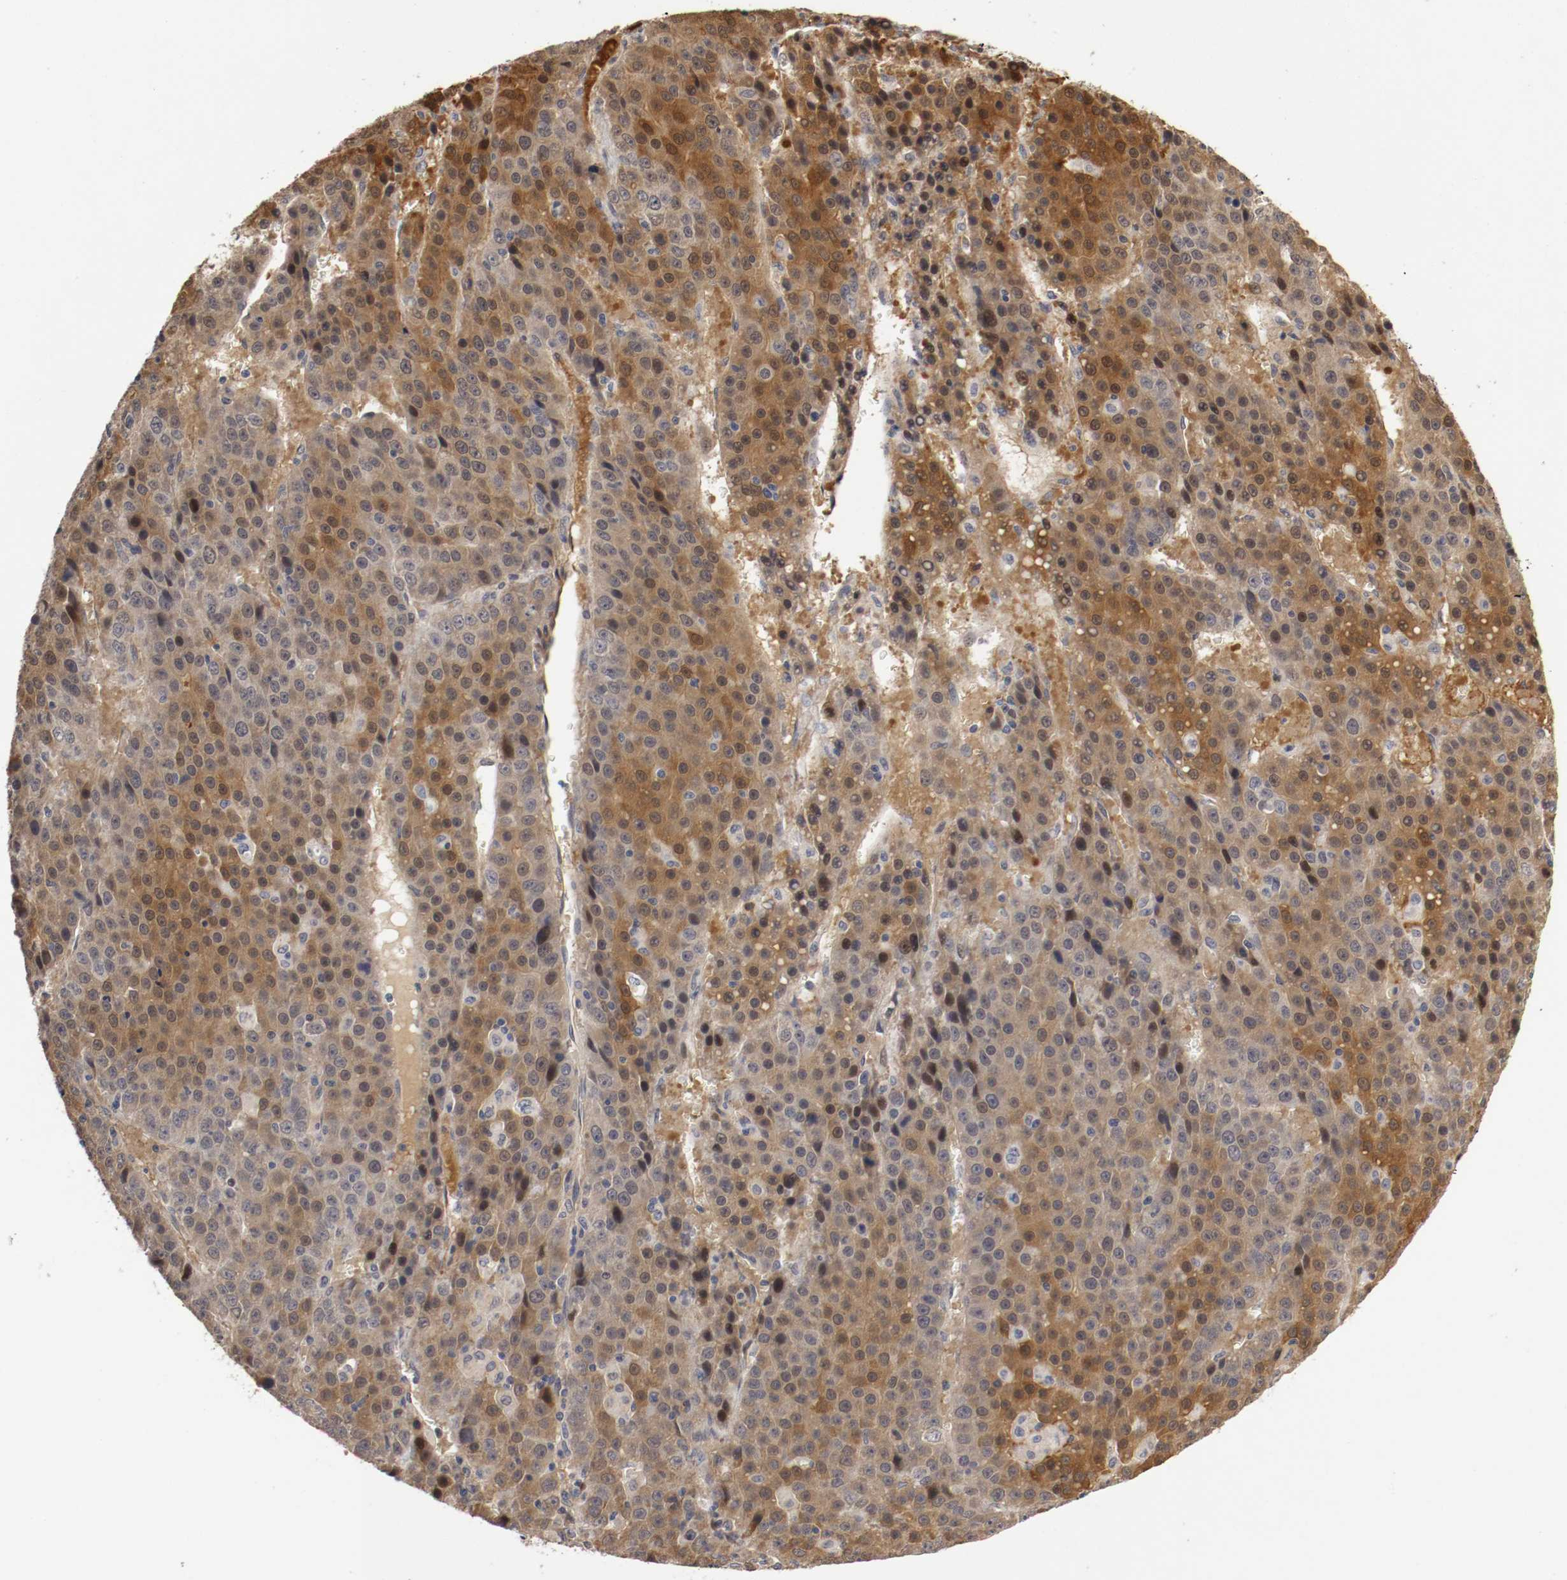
{"staining": {"intensity": "moderate", "quantity": "25%-75%", "location": "cytoplasmic/membranous,nuclear"}, "tissue": "liver cancer", "cell_type": "Tumor cells", "image_type": "cancer", "snomed": [{"axis": "morphology", "description": "Carcinoma, Hepatocellular, NOS"}, {"axis": "topography", "description": "Liver"}], "caption": "Human liver cancer stained with a protein marker reveals moderate staining in tumor cells.", "gene": "TNFRSF1B", "patient": {"sex": "female", "age": 53}}